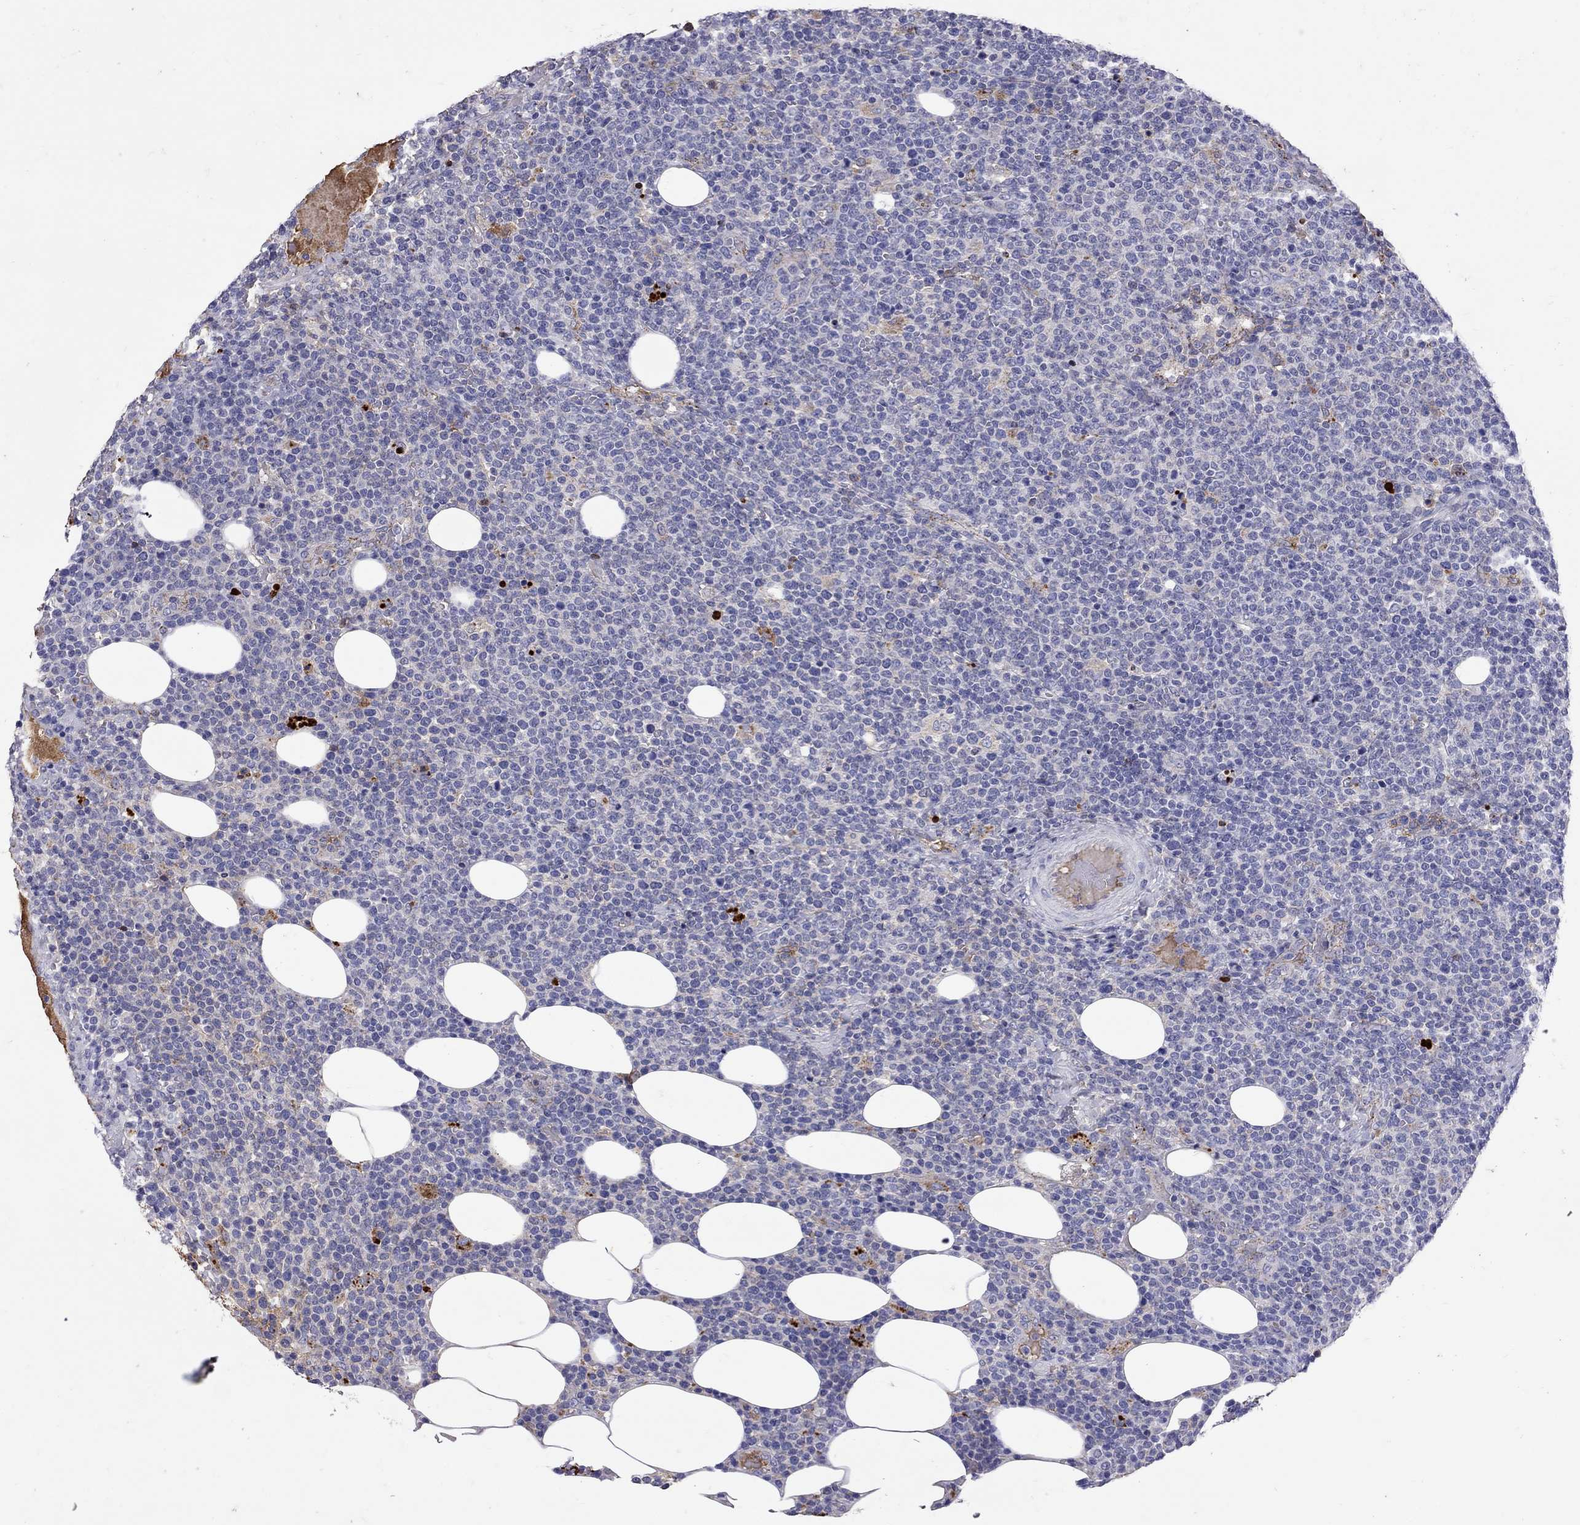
{"staining": {"intensity": "negative", "quantity": "none", "location": "none"}, "tissue": "lymphoma", "cell_type": "Tumor cells", "image_type": "cancer", "snomed": [{"axis": "morphology", "description": "Malignant lymphoma, non-Hodgkin's type, High grade"}, {"axis": "topography", "description": "Lymph node"}], "caption": "Histopathology image shows no protein staining in tumor cells of lymphoma tissue.", "gene": "SERPINA3", "patient": {"sex": "male", "age": 61}}